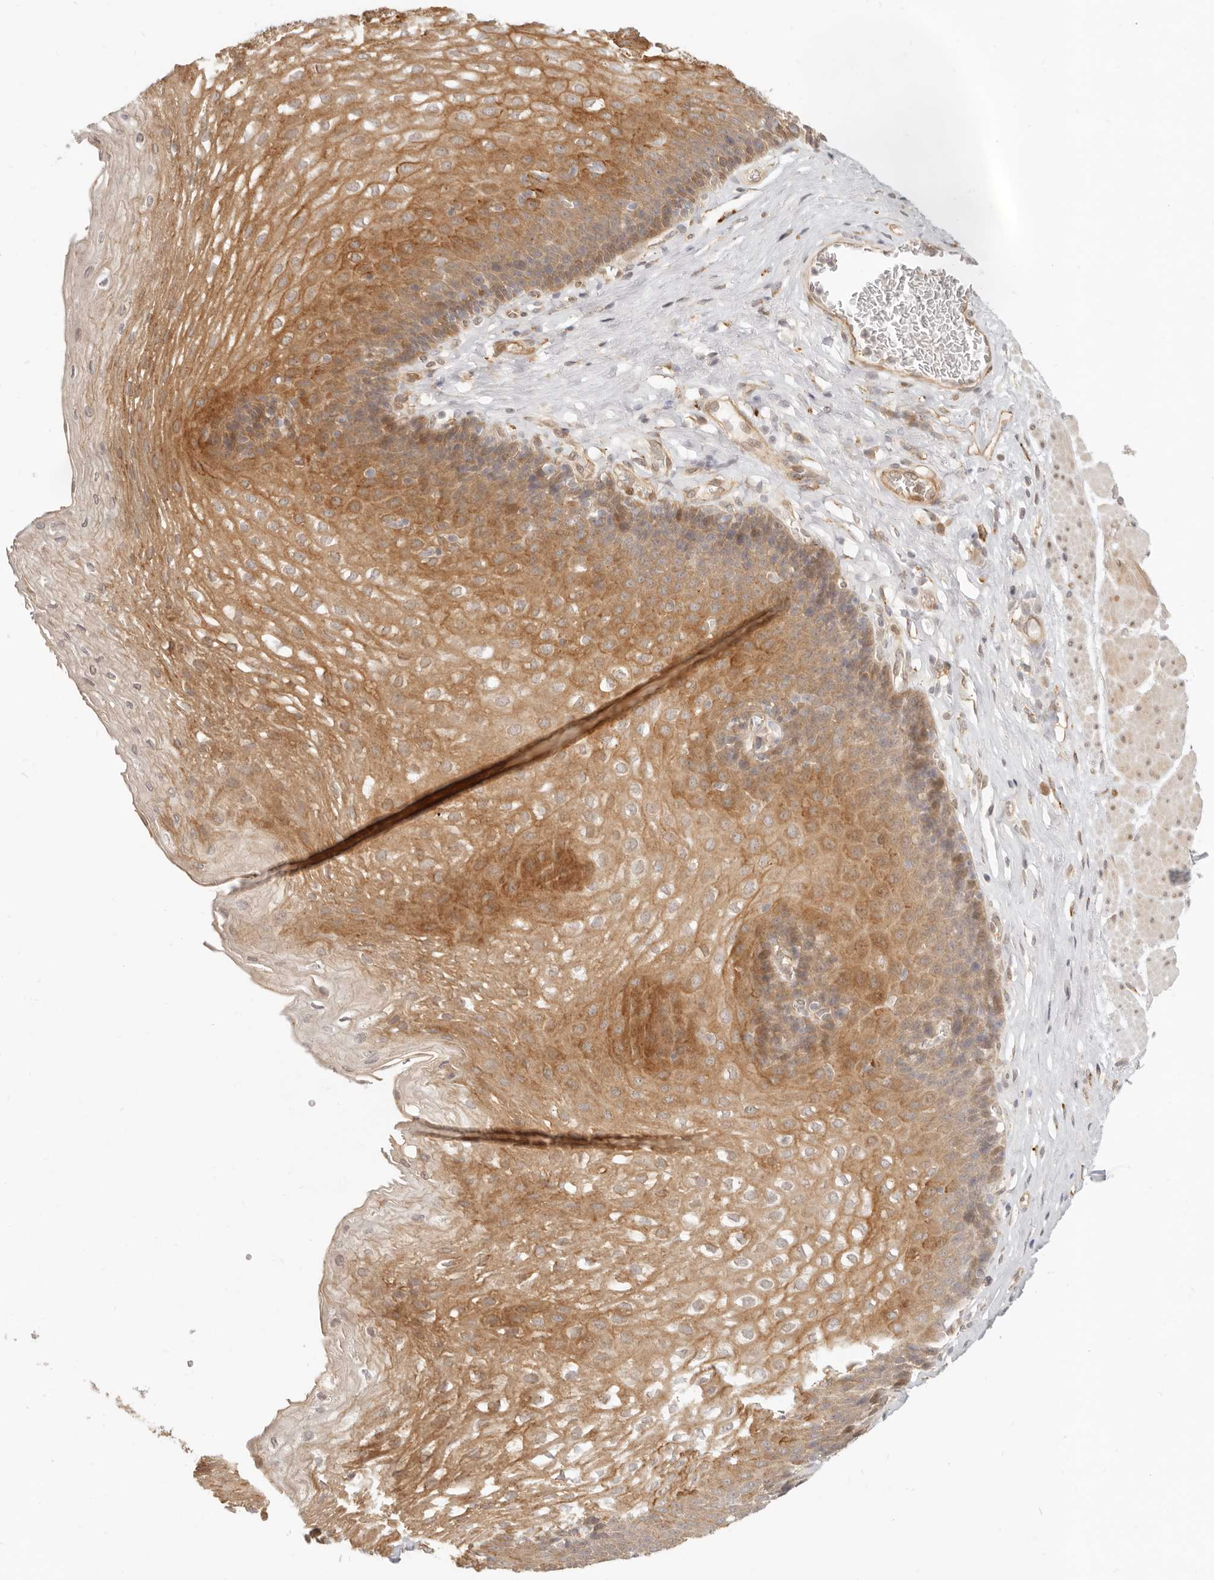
{"staining": {"intensity": "moderate", "quantity": "25%-75%", "location": "cytoplasmic/membranous"}, "tissue": "esophagus", "cell_type": "Squamous epithelial cells", "image_type": "normal", "snomed": [{"axis": "morphology", "description": "Normal tissue, NOS"}, {"axis": "topography", "description": "Esophagus"}], "caption": "Approximately 25%-75% of squamous epithelial cells in unremarkable human esophagus show moderate cytoplasmic/membranous protein expression as visualized by brown immunohistochemical staining.", "gene": "TUFT1", "patient": {"sex": "female", "age": 66}}